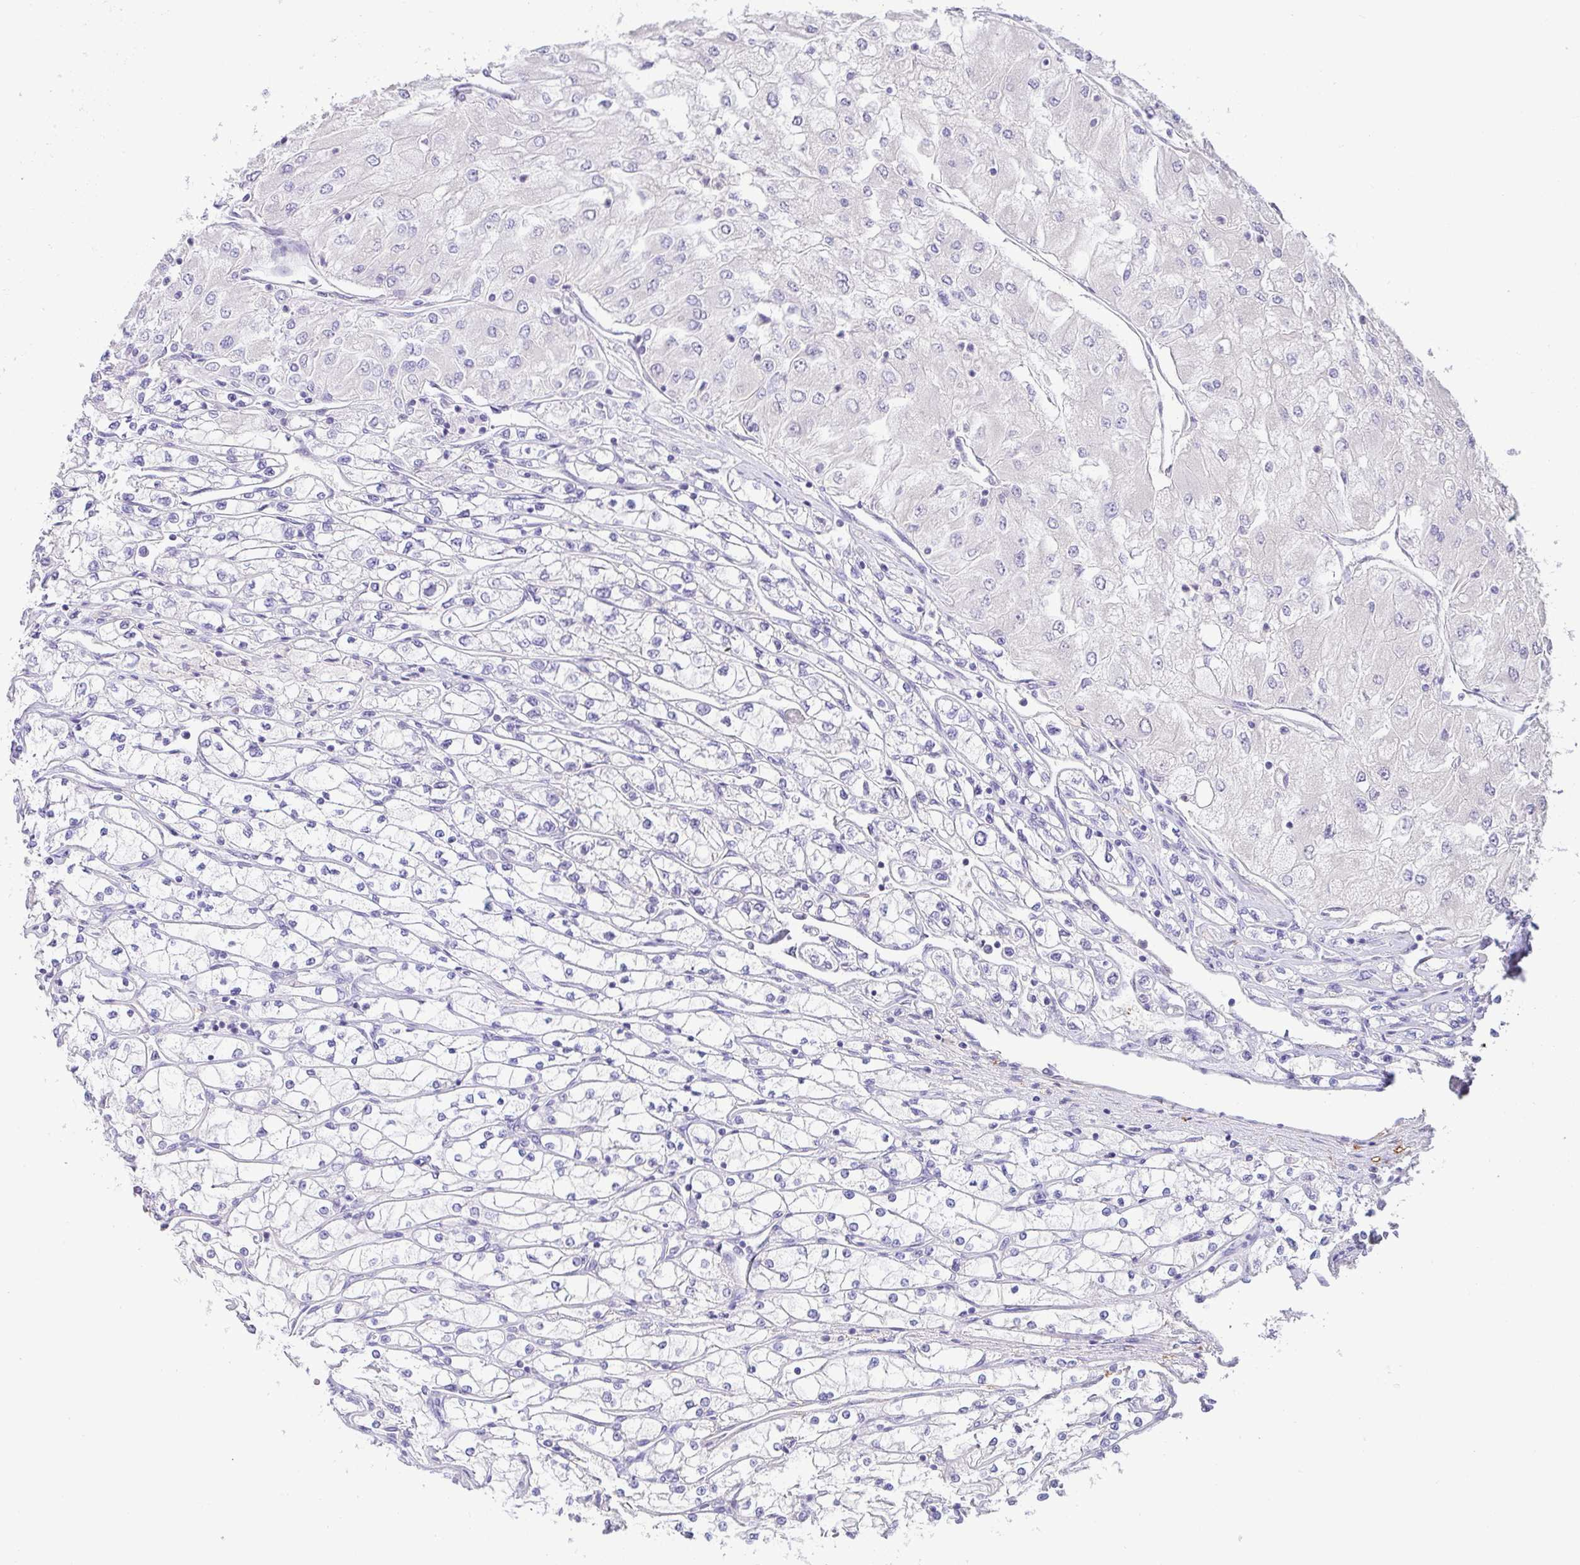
{"staining": {"intensity": "negative", "quantity": "none", "location": "none"}, "tissue": "renal cancer", "cell_type": "Tumor cells", "image_type": "cancer", "snomed": [{"axis": "morphology", "description": "Adenocarcinoma, NOS"}, {"axis": "topography", "description": "Kidney"}], "caption": "DAB (3,3'-diaminobenzidine) immunohistochemical staining of human renal cancer (adenocarcinoma) demonstrates no significant expression in tumor cells.", "gene": "PYGM", "patient": {"sex": "male", "age": 80}}